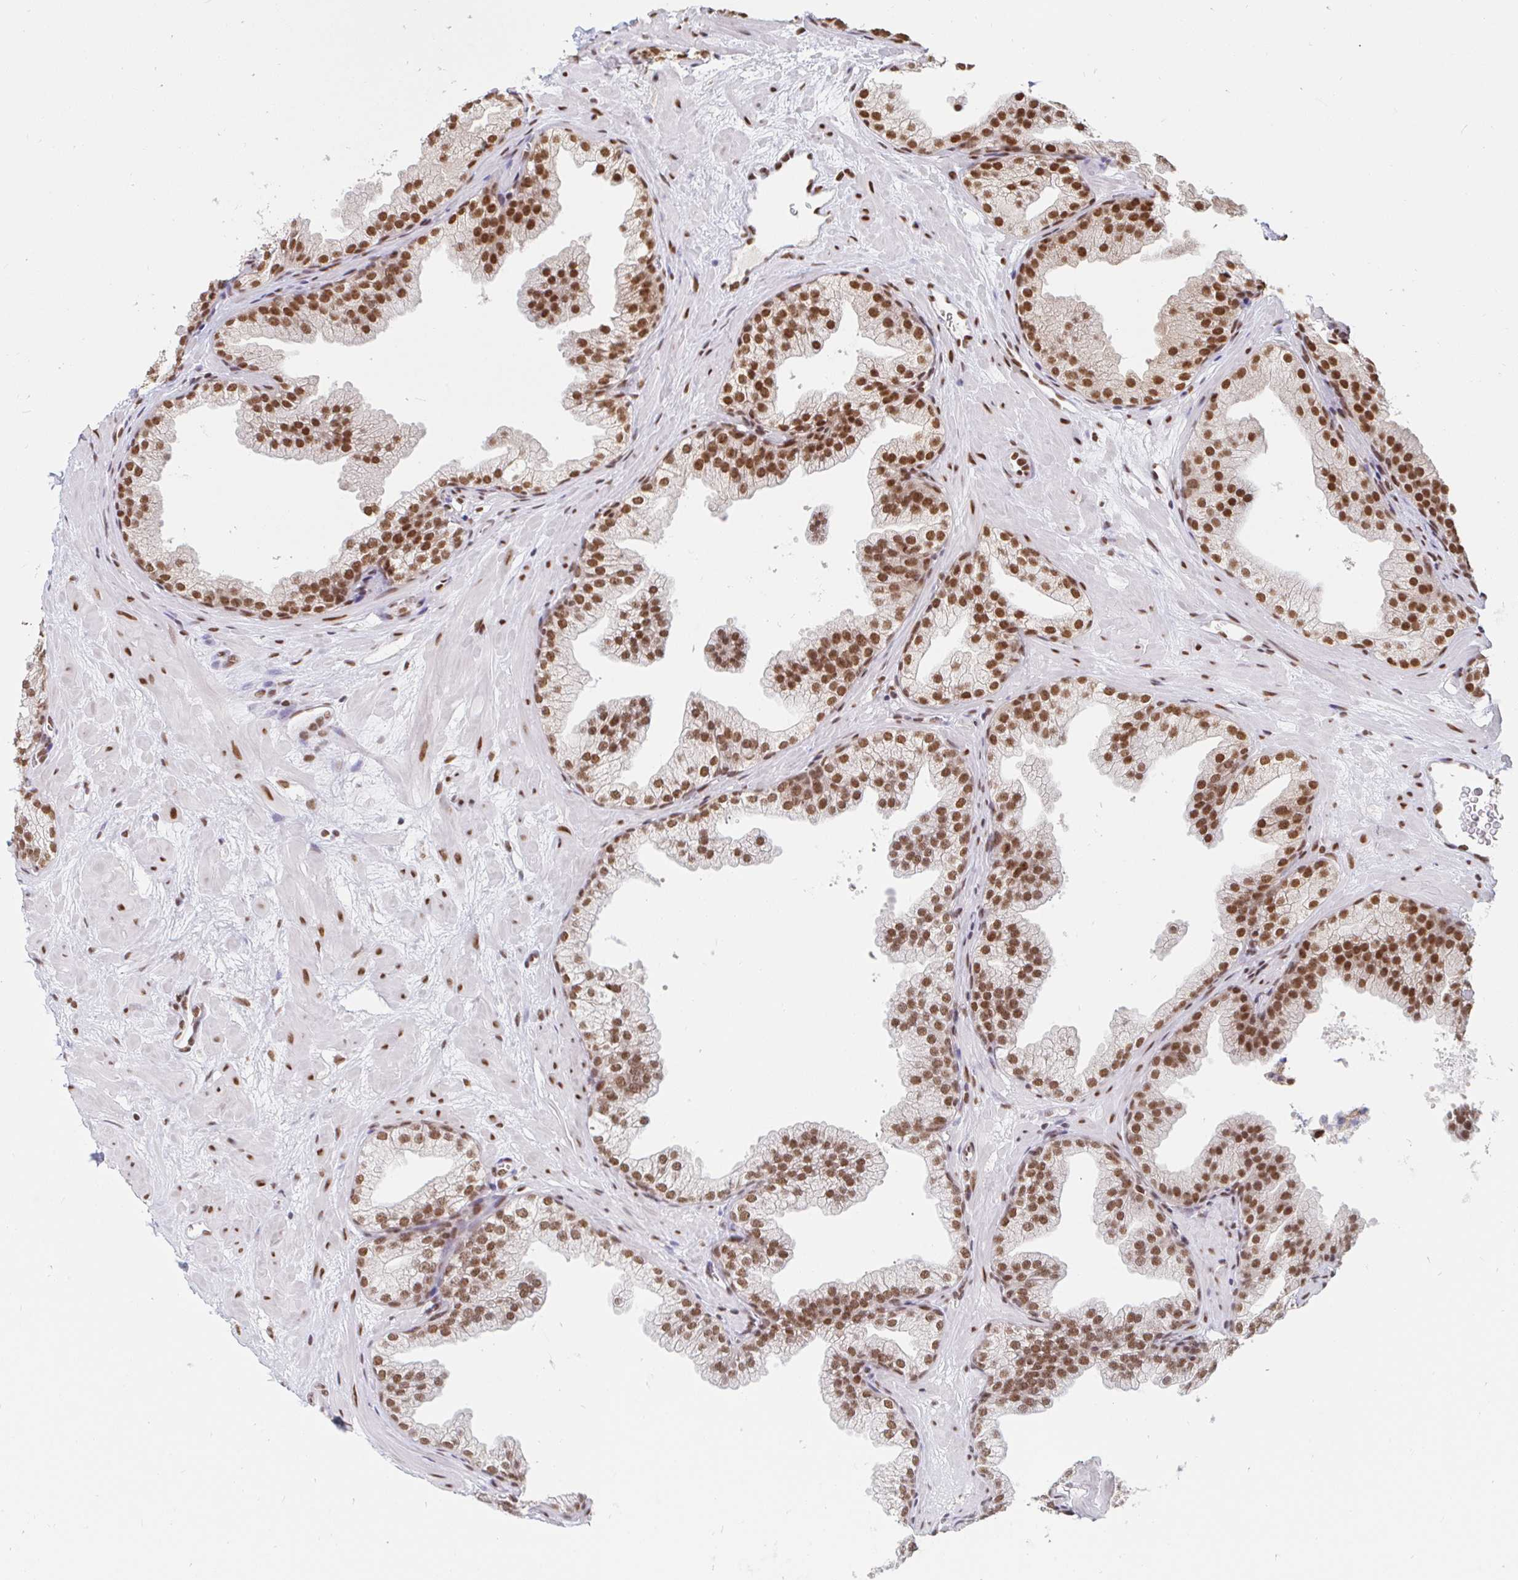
{"staining": {"intensity": "moderate", "quantity": ">75%", "location": "nuclear"}, "tissue": "prostate", "cell_type": "Glandular cells", "image_type": "normal", "snomed": [{"axis": "morphology", "description": "Normal tissue, NOS"}, {"axis": "topography", "description": "Prostate"}], "caption": "Prostate stained with a brown dye reveals moderate nuclear positive staining in about >75% of glandular cells.", "gene": "RBMXL1", "patient": {"sex": "male", "age": 37}}